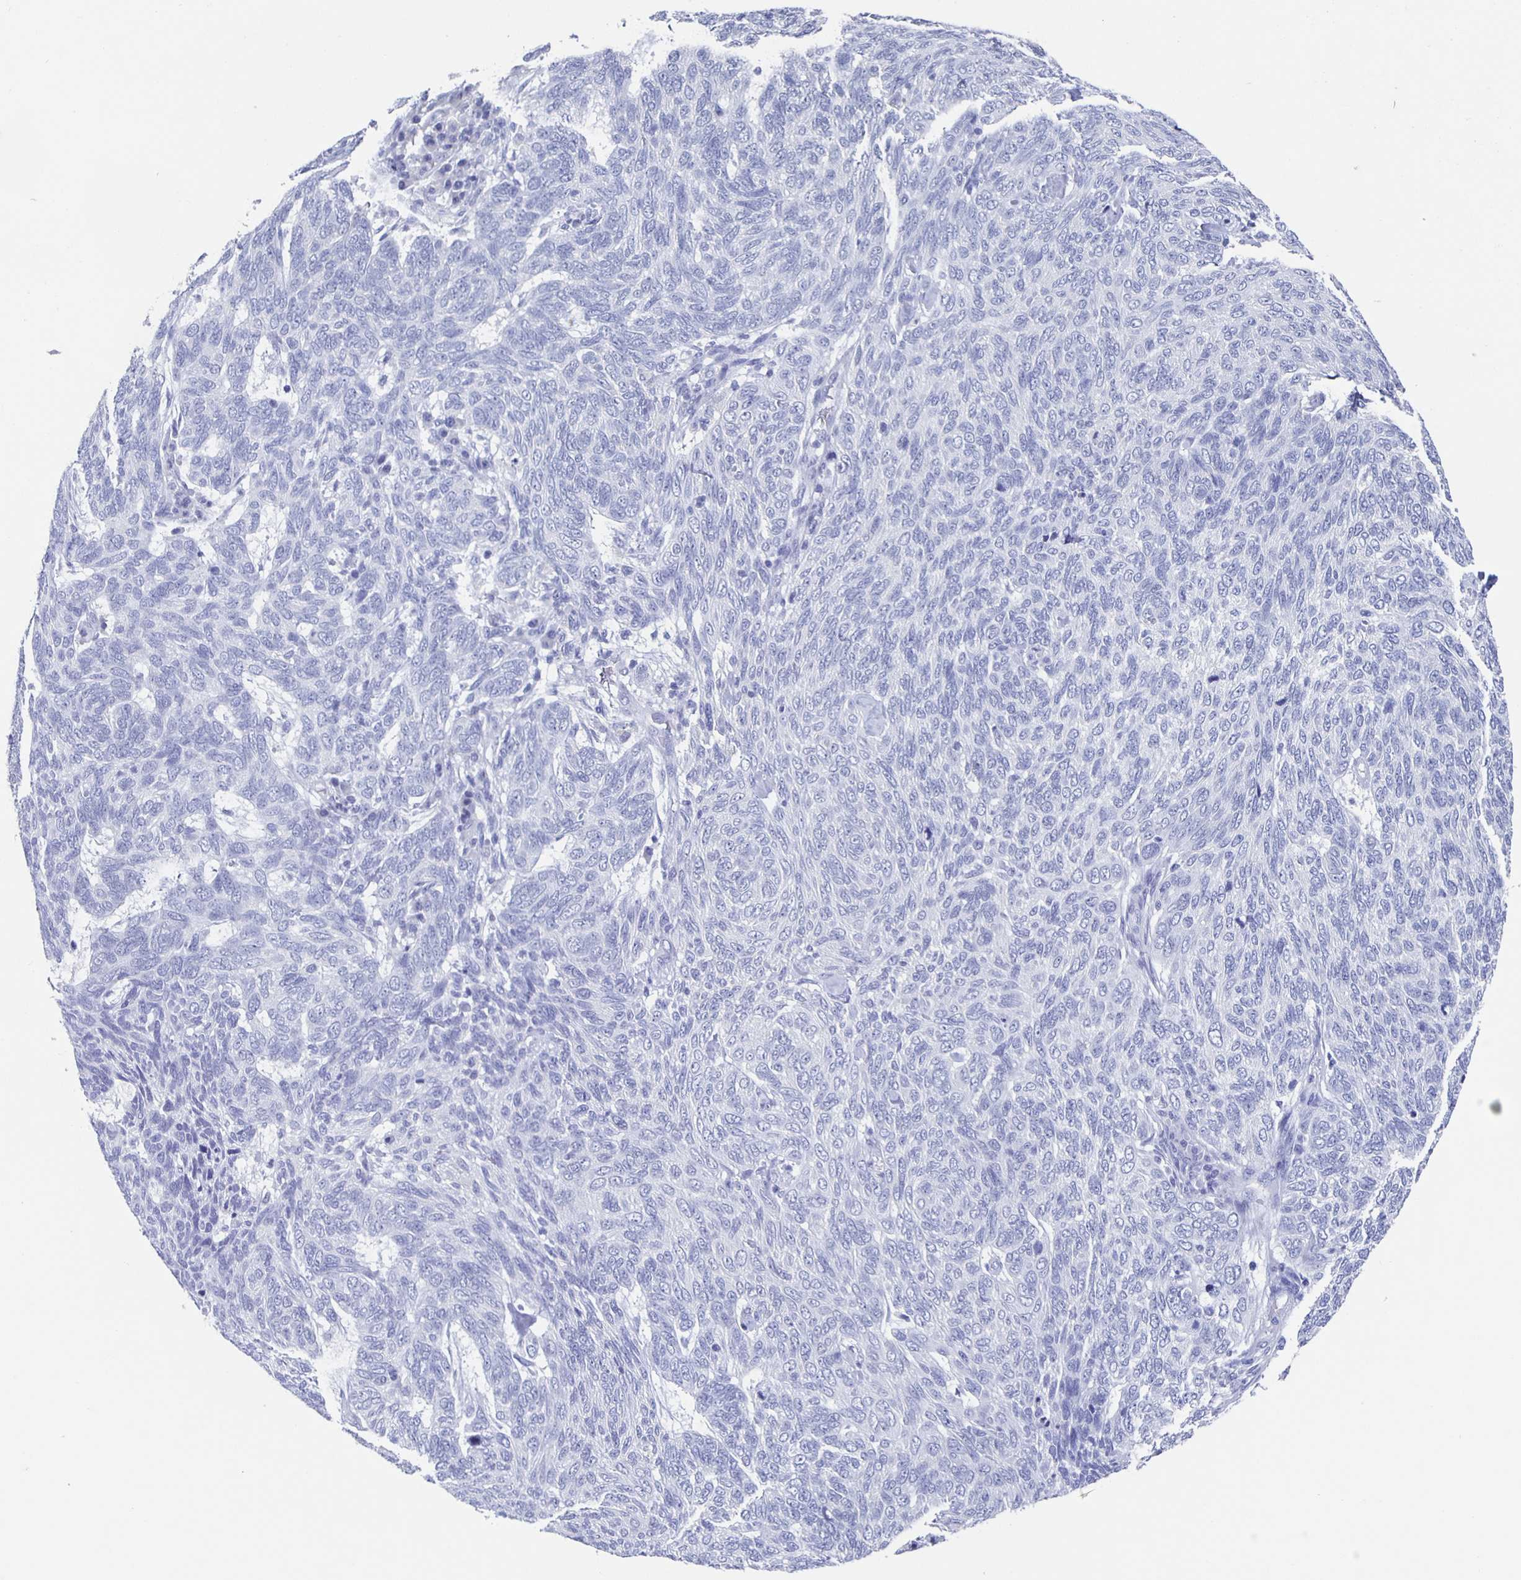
{"staining": {"intensity": "negative", "quantity": "none", "location": "none"}, "tissue": "skin cancer", "cell_type": "Tumor cells", "image_type": "cancer", "snomed": [{"axis": "morphology", "description": "Basal cell carcinoma"}, {"axis": "topography", "description": "Skin"}], "caption": "An immunohistochemistry (IHC) micrograph of skin basal cell carcinoma is shown. There is no staining in tumor cells of skin basal cell carcinoma.", "gene": "SLC34A2", "patient": {"sex": "female", "age": 65}}